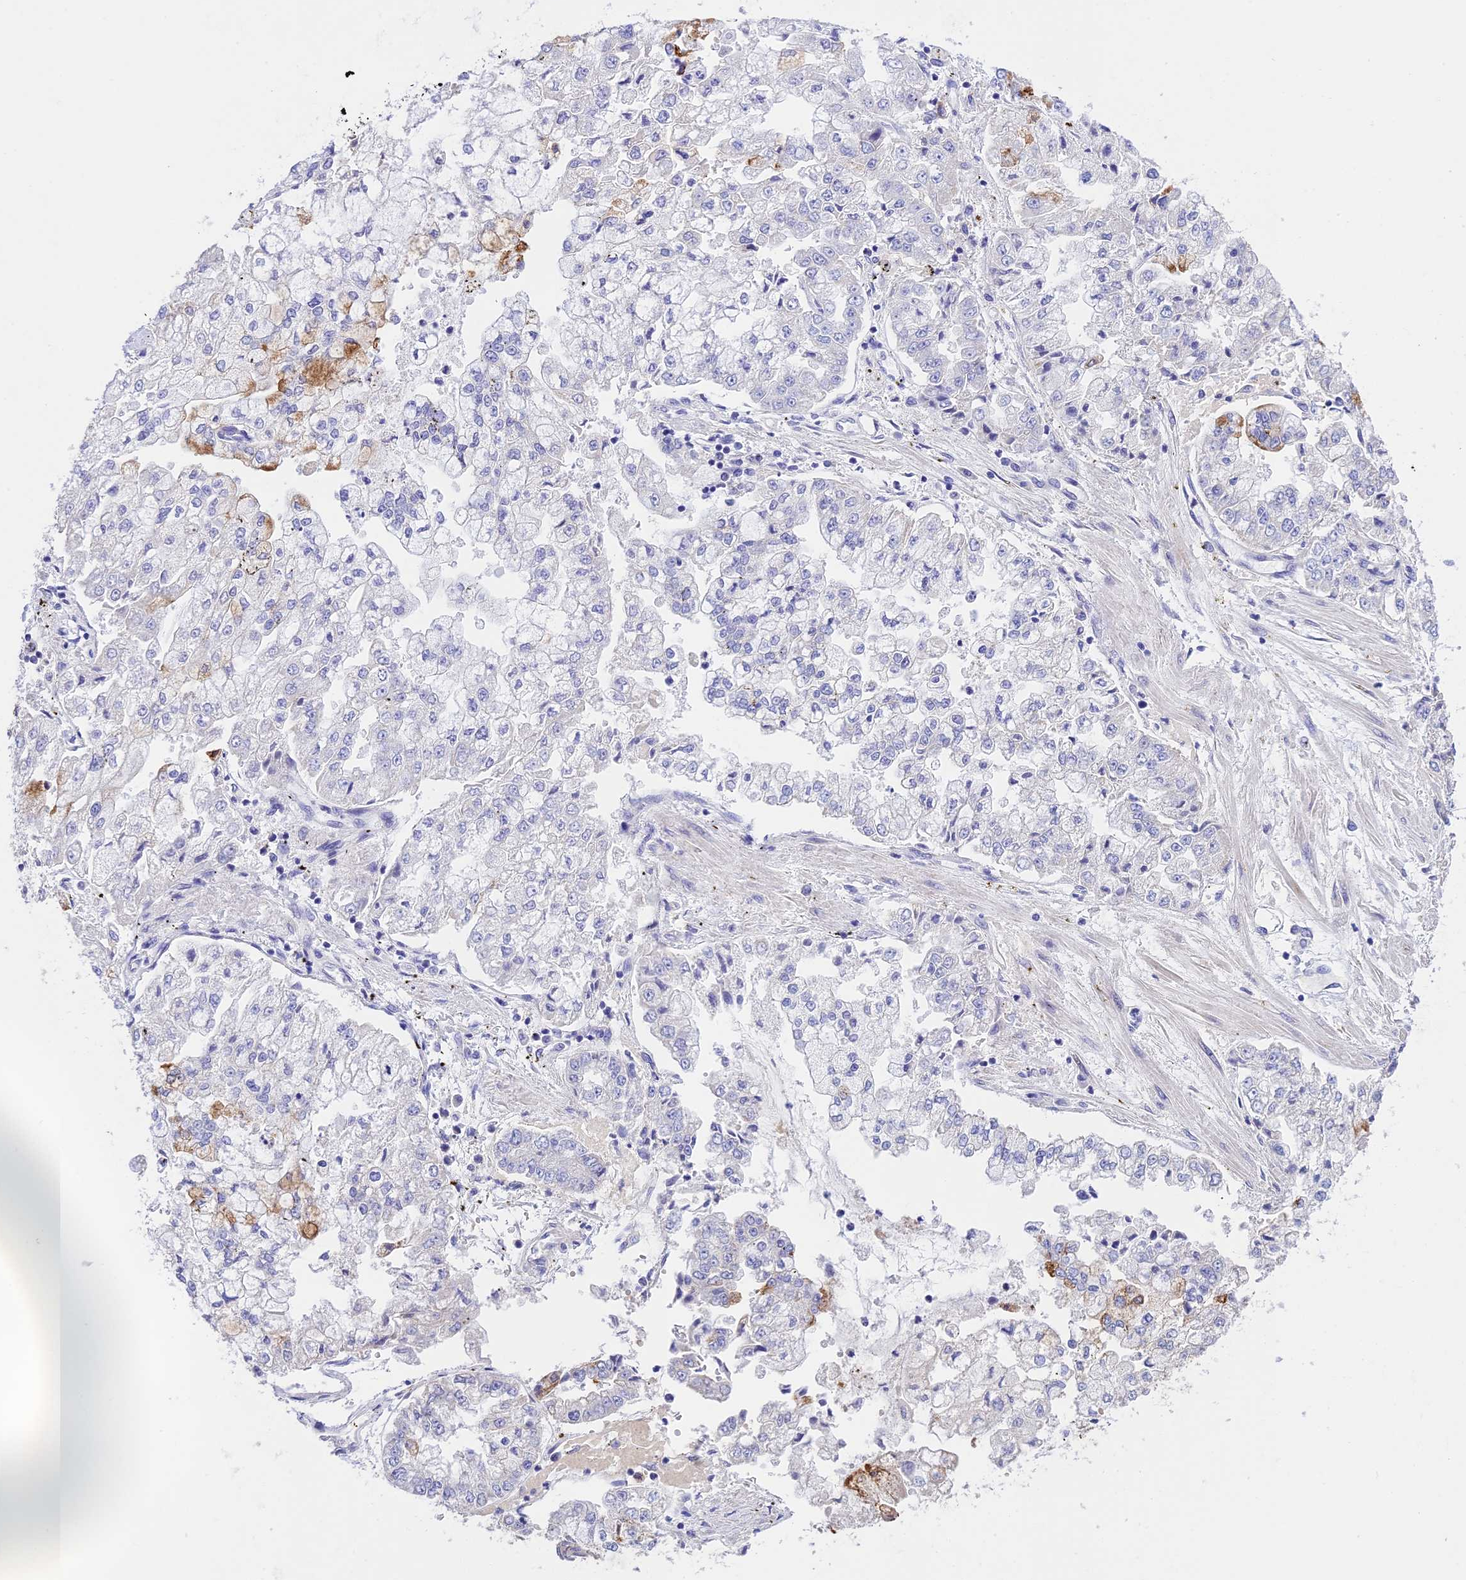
{"staining": {"intensity": "moderate", "quantity": "<25%", "location": "cytoplasmic/membranous"}, "tissue": "stomach cancer", "cell_type": "Tumor cells", "image_type": "cancer", "snomed": [{"axis": "morphology", "description": "Adenocarcinoma, NOS"}, {"axis": "topography", "description": "Stomach"}], "caption": "Stomach cancer (adenocarcinoma) tissue demonstrates moderate cytoplasmic/membranous staining in approximately <25% of tumor cells", "gene": "MS4A5", "patient": {"sex": "male", "age": 76}}